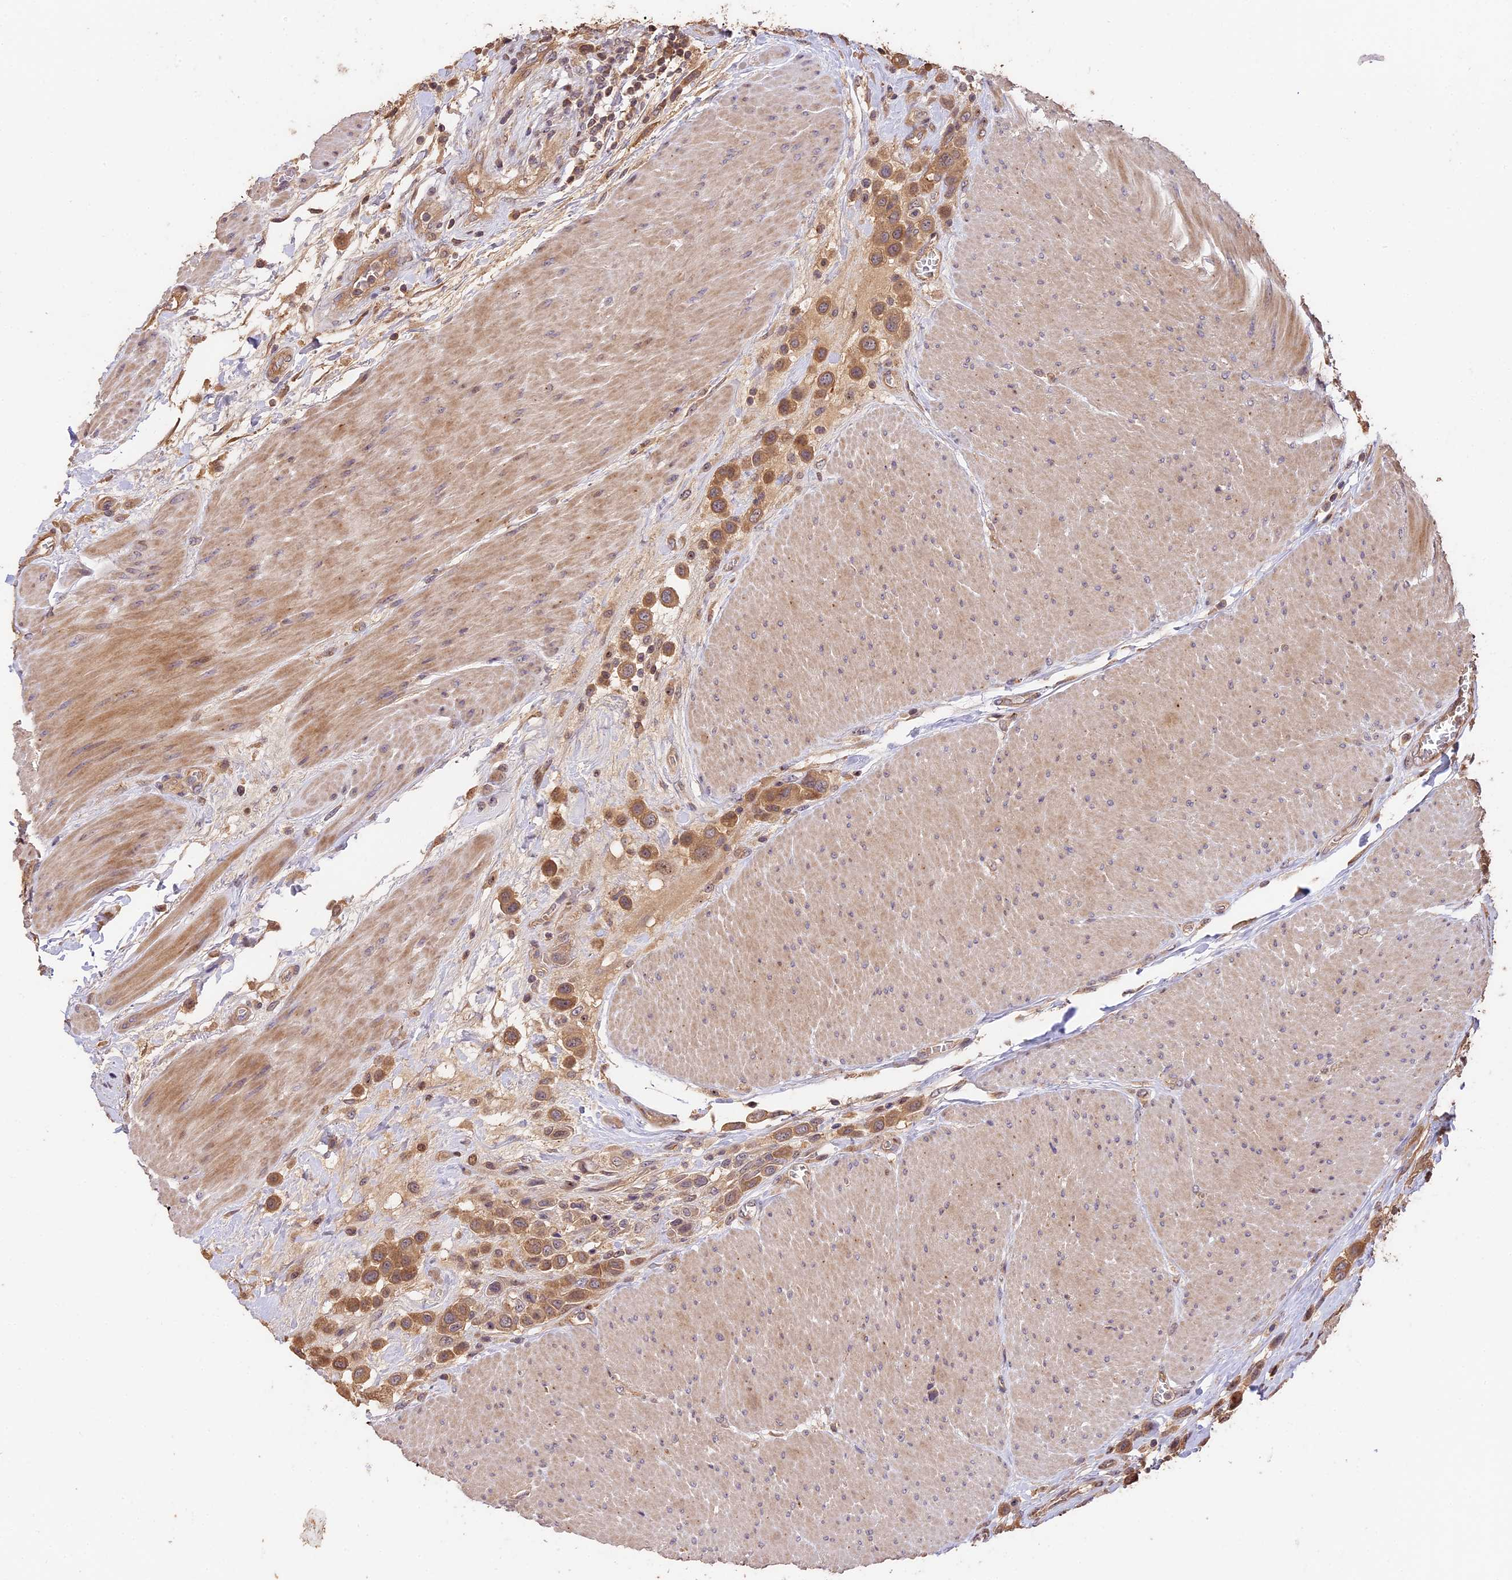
{"staining": {"intensity": "moderate", "quantity": ">75%", "location": "cytoplasmic/membranous"}, "tissue": "urothelial cancer", "cell_type": "Tumor cells", "image_type": "cancer", "snomed": [{"axis": "morphology", "description": "Urothelial carcinoma, High grade"}, {"axis": "topography", "description": "Urinary bladder"}], "caption": "Tumor cells exhibit medium levels of moderate cytoplasmic/membranous staining in approximately >75% of cells in urothelial cancer.", "gene": "PPP1R37", "patient": {"sex": "male", "age": 50}}